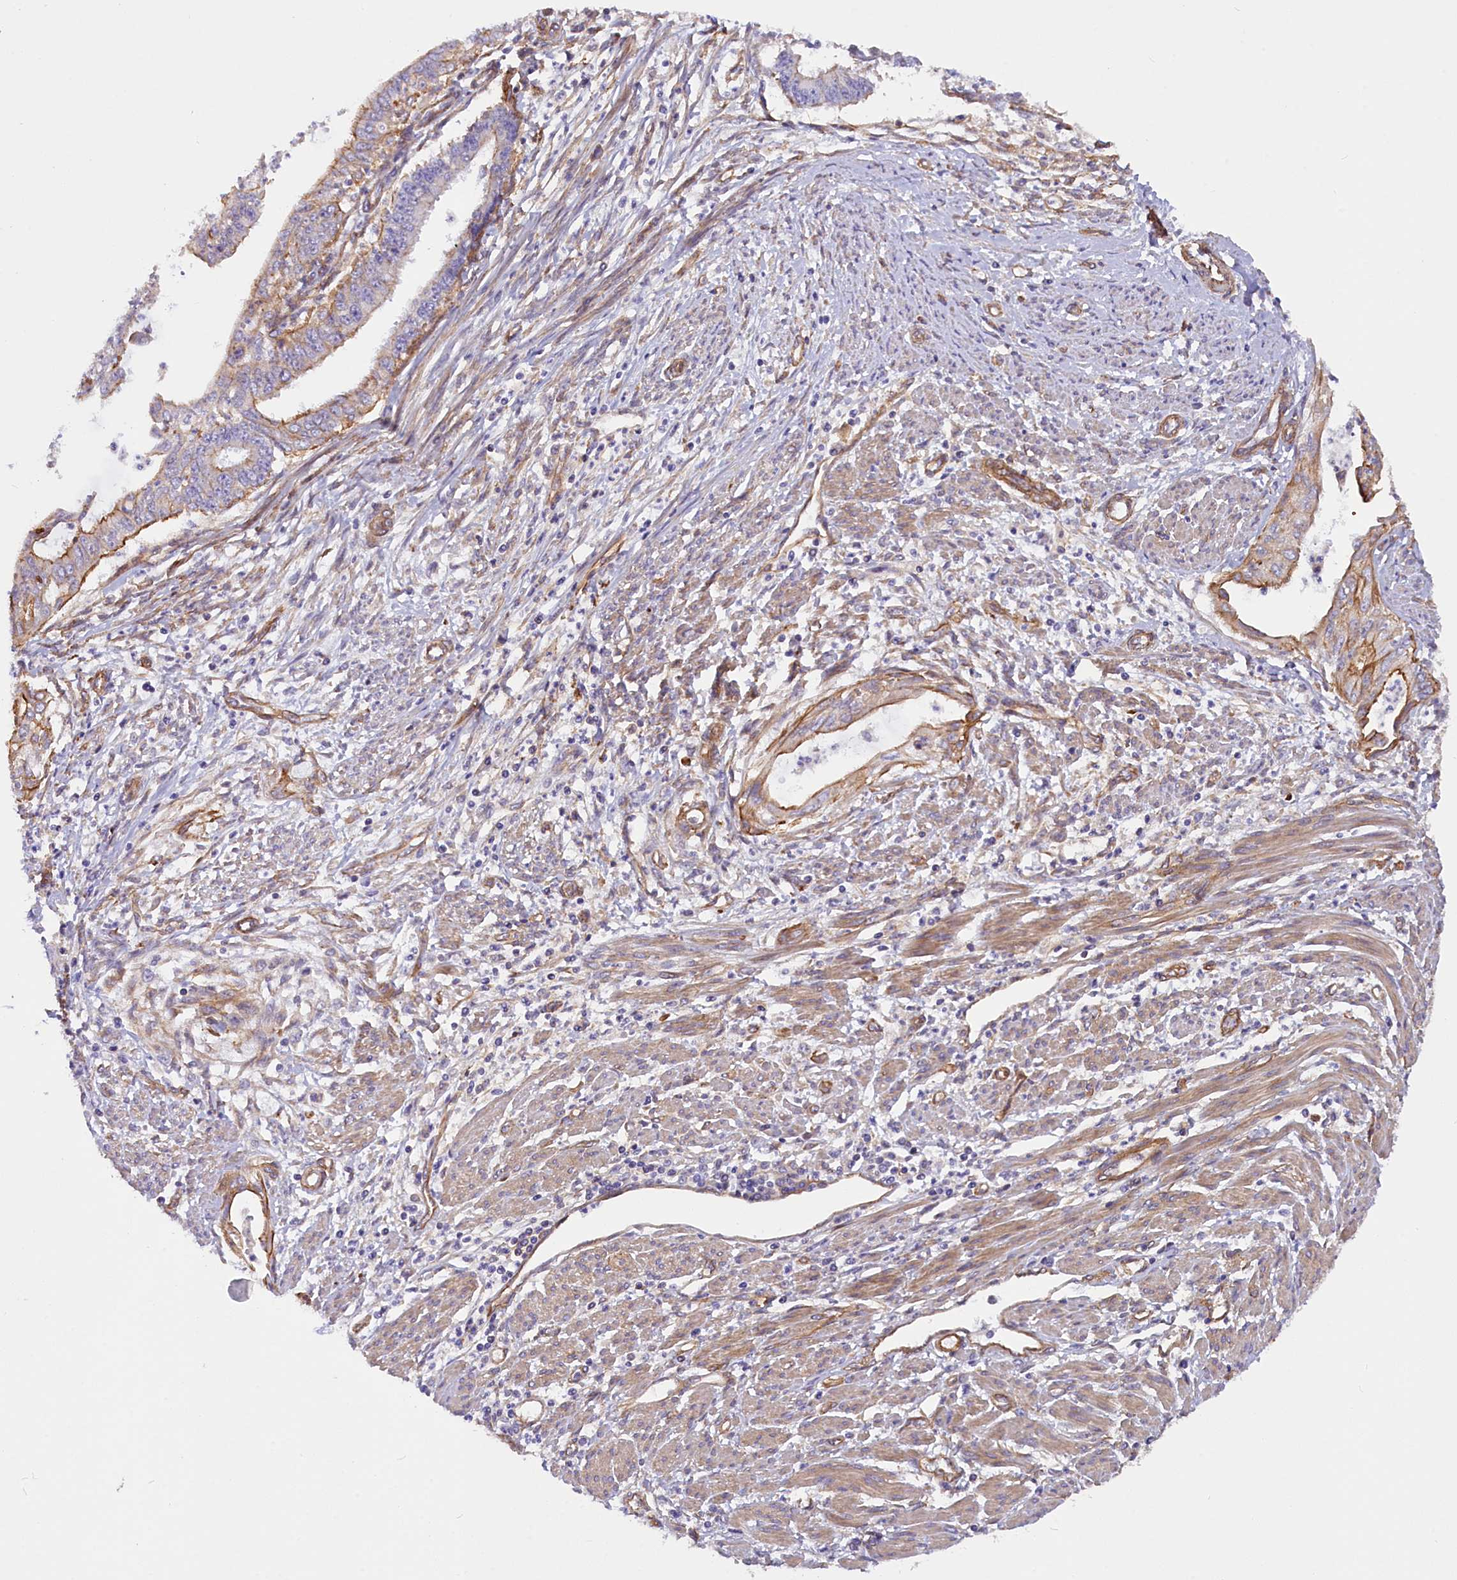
{"staining": {"intensity": "negative", "quantity": "none", "location": "none"}, "tissue": "endometrial cancer", "cell_type": "Tumor cells", "image_type": "cancer", "snomed": [{"axis": "morphology", "description": "Adenocarcinoma, NOS"}, {"axis": "topography", "description": "Endometrium"}], "caption": "Immunohistochemistry histopathology image of neoplastic tissue: human endometrial cancer (adenocarcinoma) stained with DAB (3,3'-diaminobenzidine) shows no significant protein staining in tumor cells.", "gene": "MED20", "patient": {"sex": "female", "age": 73}}